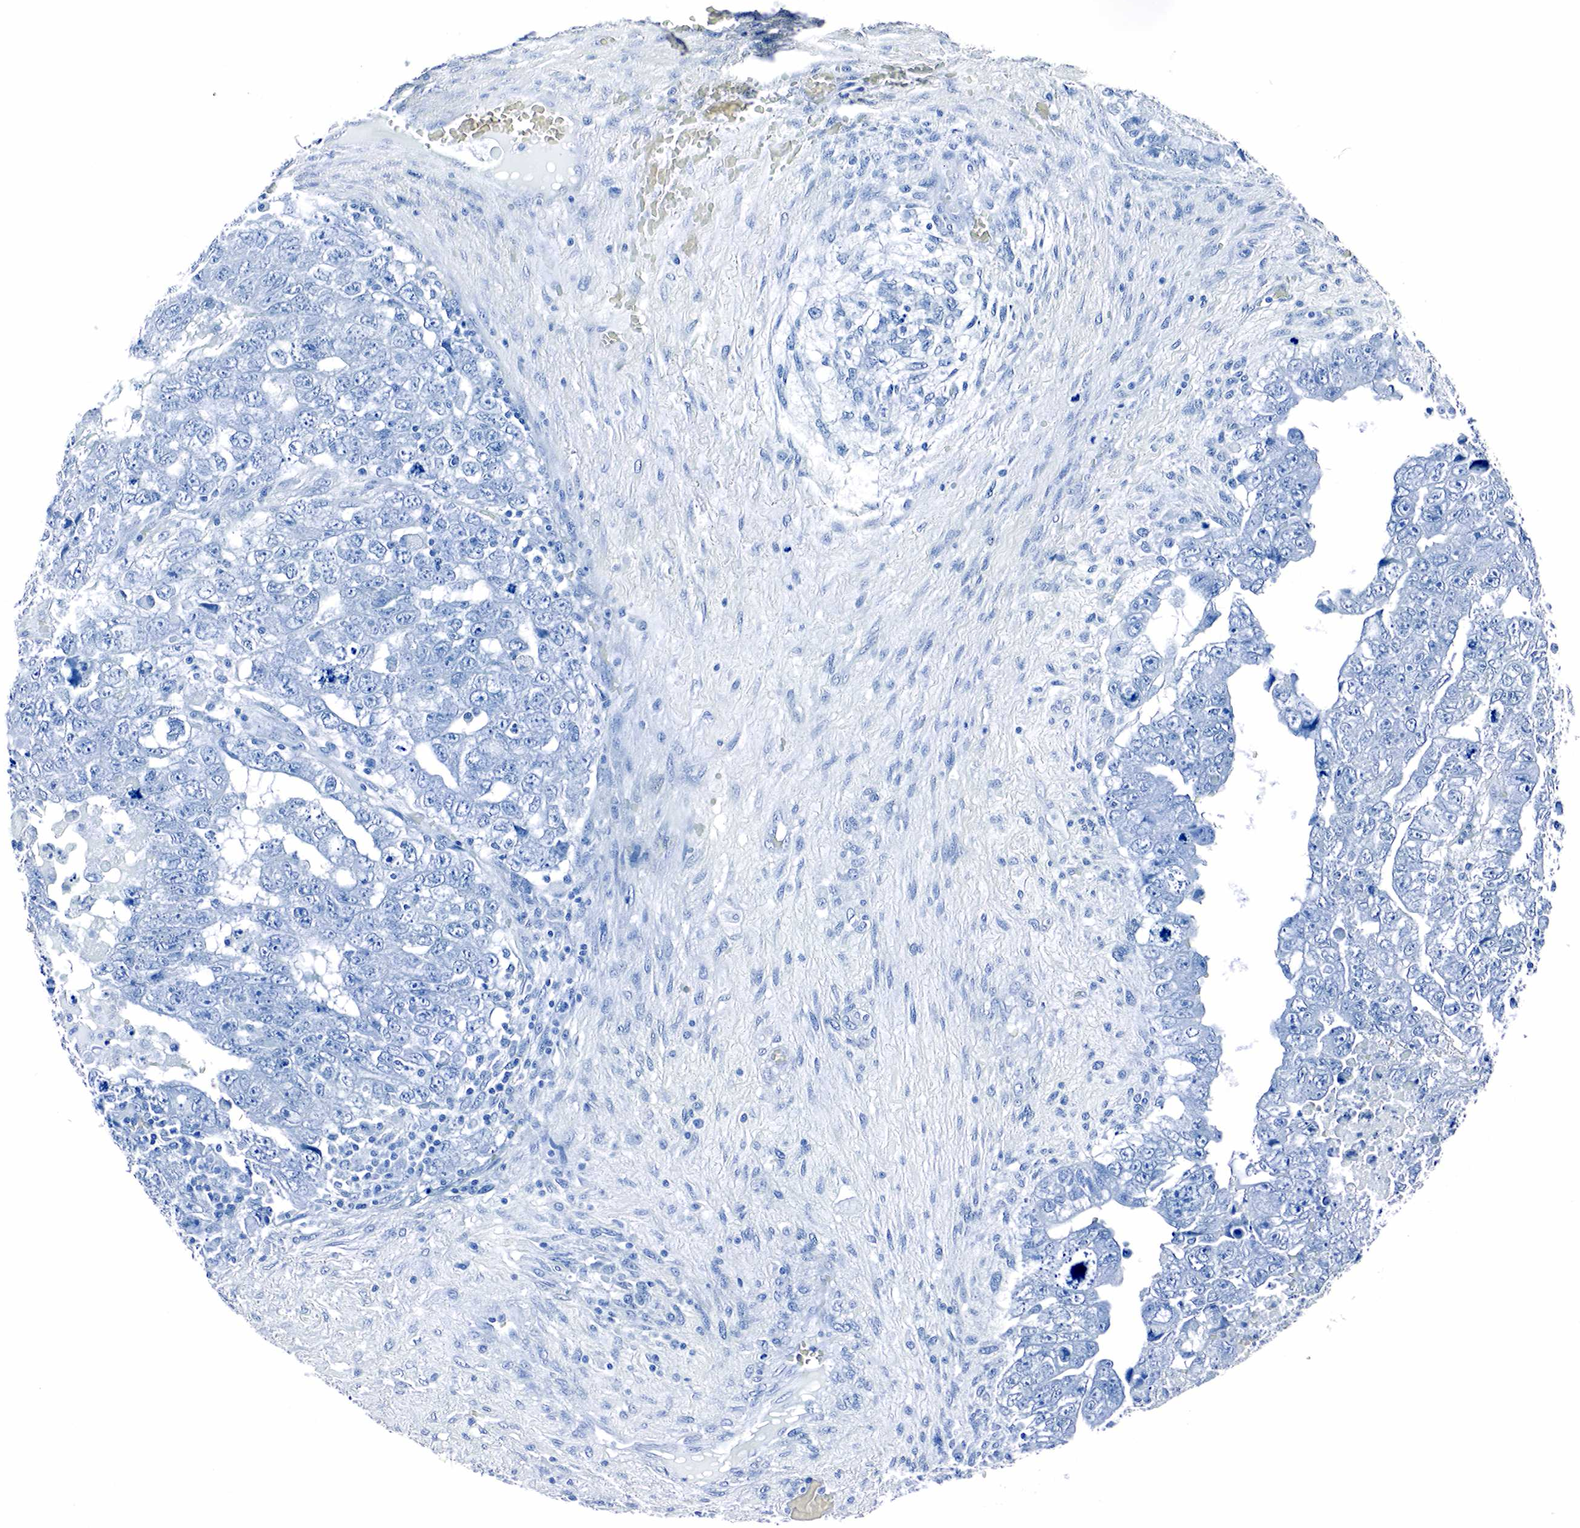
{"staining": {"intensity": "negative", "quantity": "none", "location": "none"}, "tissue": "testis cancer", "cell_type": "Tumor cells", "image_type": "cancer", "snomed": [{"axis": "morphology", "description": "Carcinoma, Embryonal, NOS"}, {"axis": "topography", "description": "Testis"}], "caption": "Tumor cells are negative for protein expression in human testis cancer (embryonal carcinoma).", "gene": "GAST", "patient": {"sex": "male", "age": 36}}